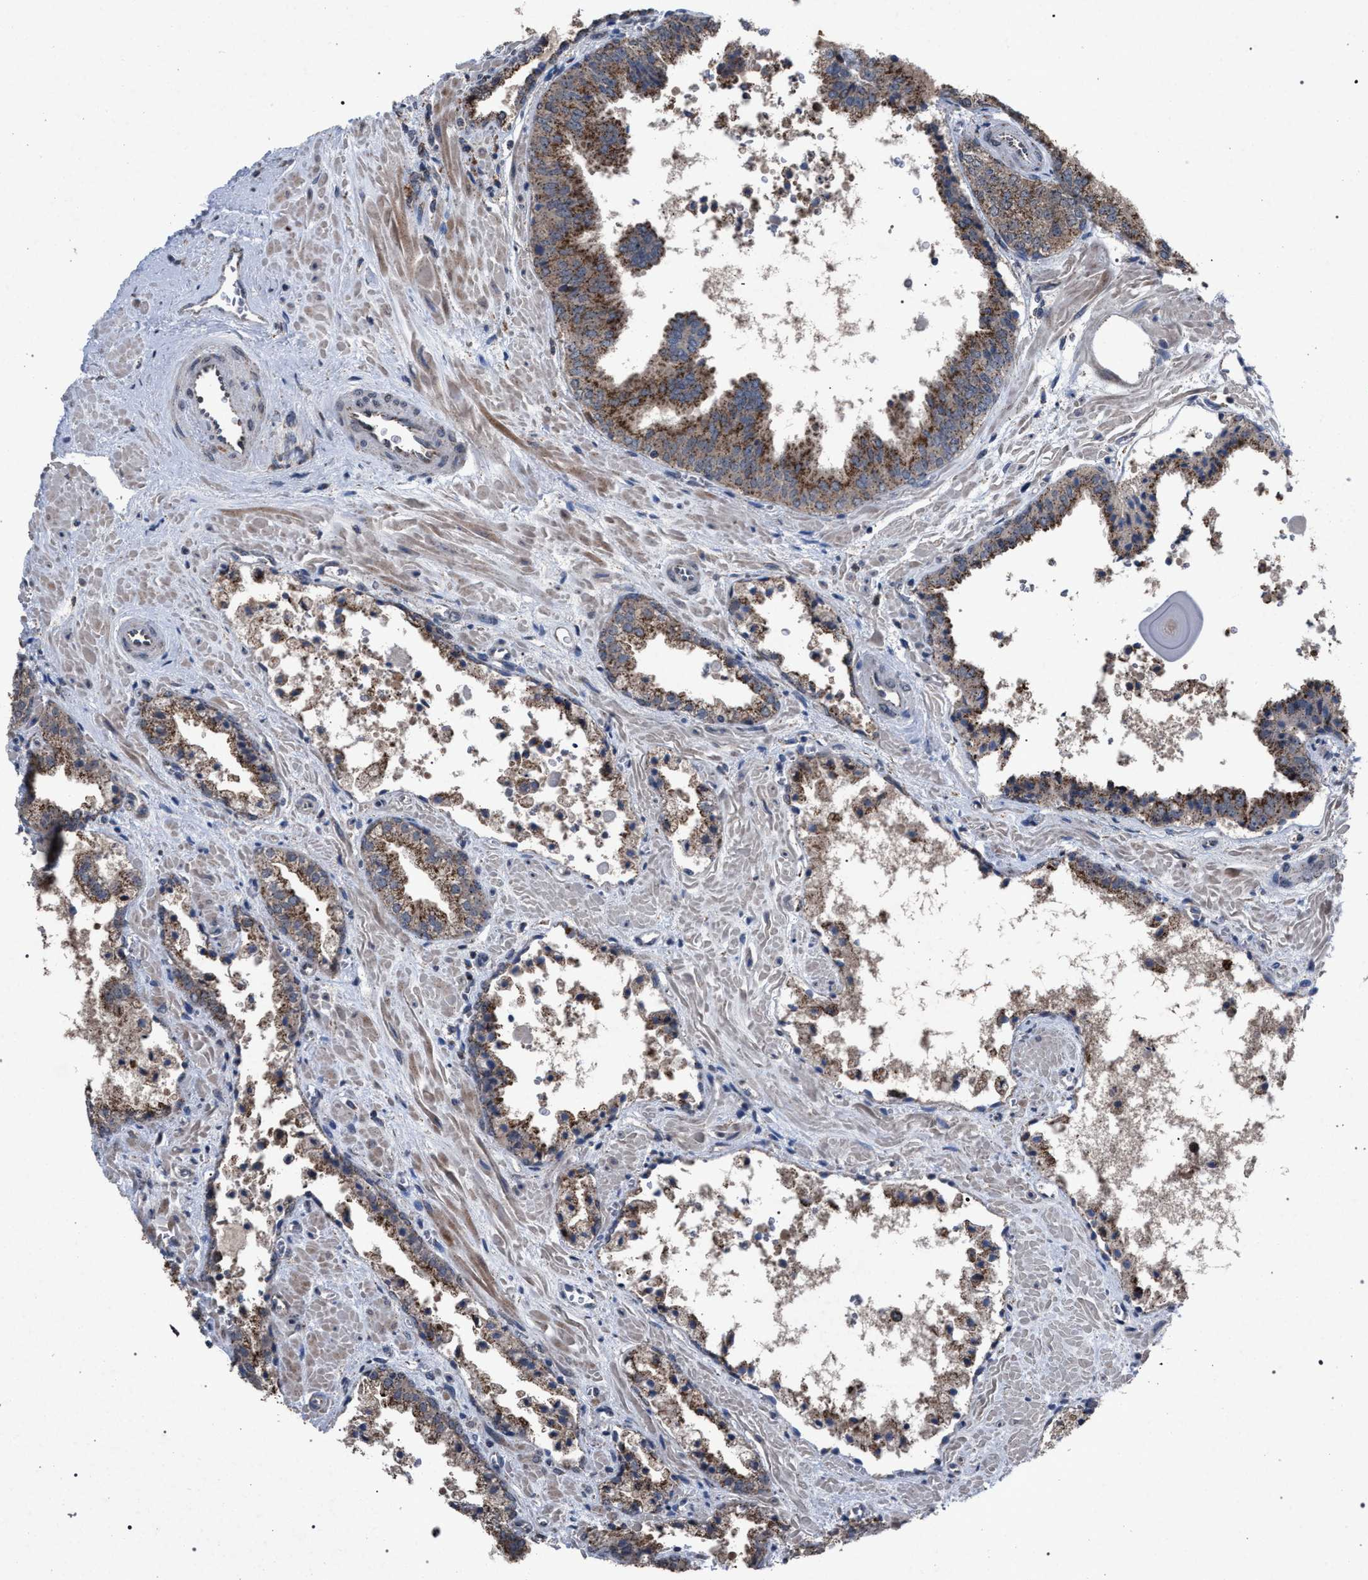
{"staining": {"intensity": "moderate", "quantity": ">75%", "location": "cytoplasmic/membranous"}, "tissue": "prostate cancer", "cell_type": "Tumor cells", "image_type": "cancer", "snomed": [{"axis": "morphology", "description": "Adenocarcinoma, Low grade"}, {"axis": "topography", "description": "Prostate"}], "caption": "Brown immunohistochemical staining in human prostate low-grade adenocarcinoma exhibits moderate cytoplasmic/membranous positivity in approximately >75% of tumor cells.", "gene": "HSD17B4", "patient": {"sex": "male", "age": 71}}